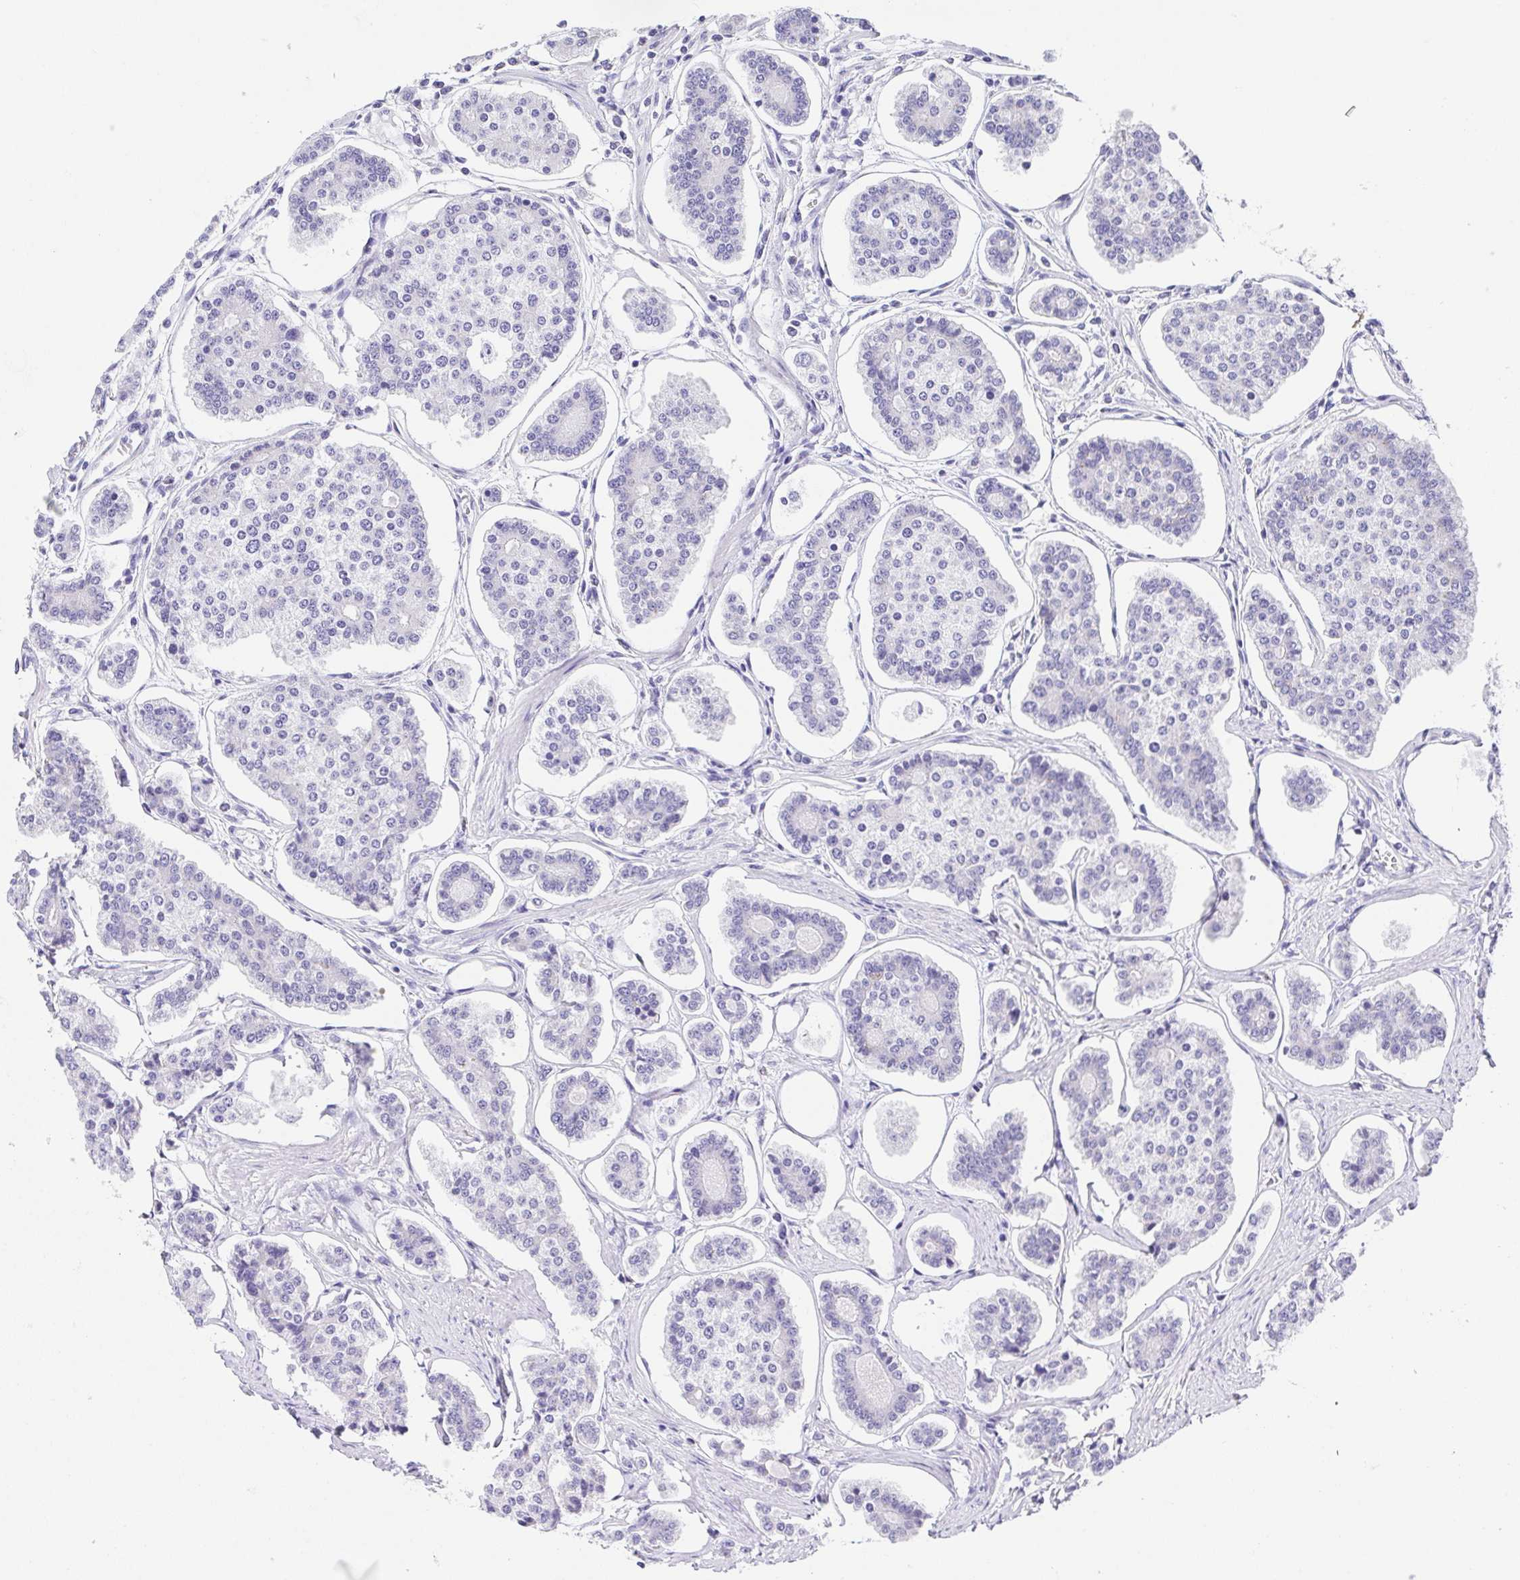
{"staining": {"intensity": "negative", "quantity": "none", "location": "none"}, "tissue": "carcinoid", "cell_type": "Tumor cells", "image_type": "cancer", "snomed": [{"axis": "morphology", "description": "Carcinoid, malignant, NOS"}, {"axis": "topography", "description": "Small intestine"}], "caption": "This is an immunohistochemistry micrograph of carcinoid. There is no staining in tumor cells.", "gene": "SPATA4", "patient": {"sex": "female", "age": 65}}